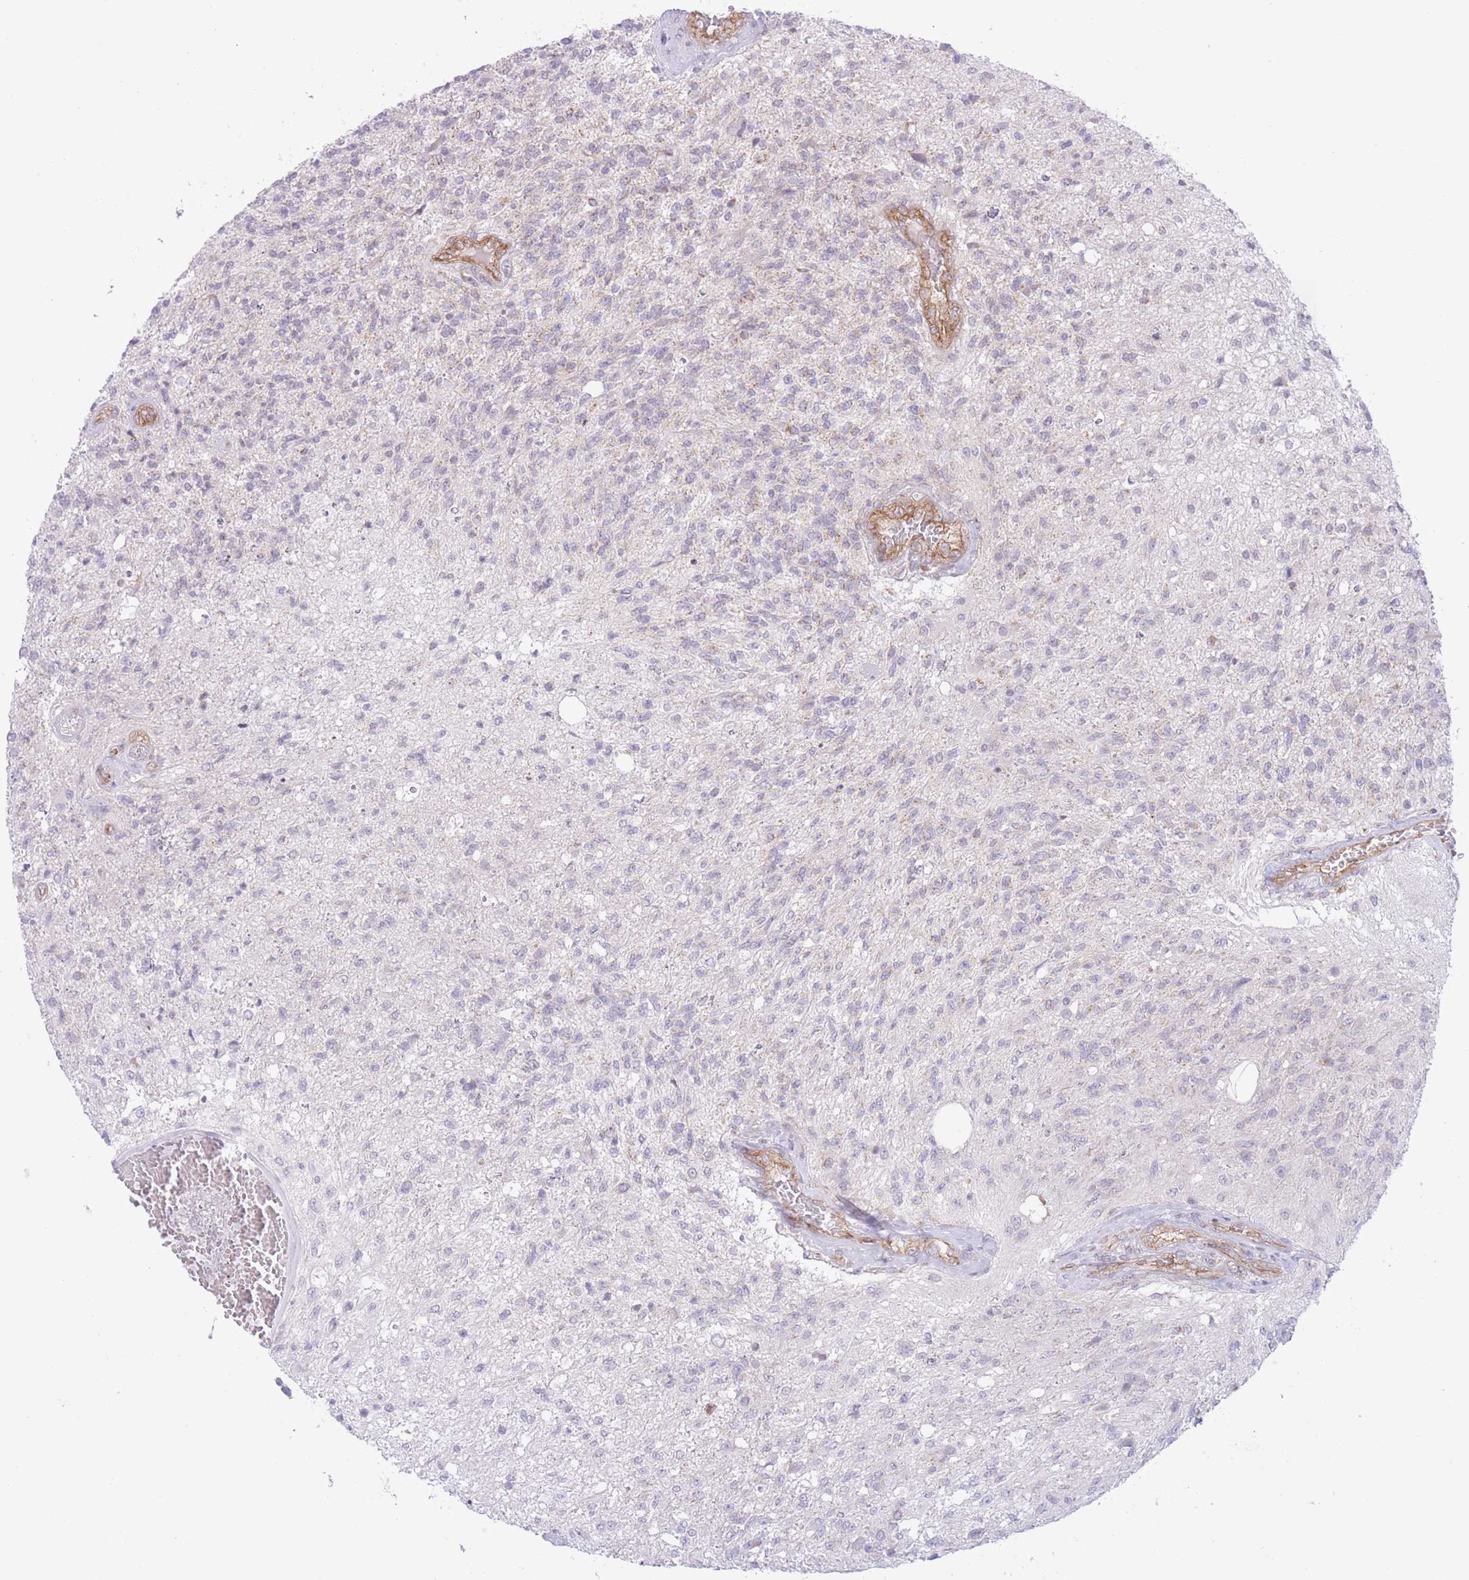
{"staining": {"intensity": "negative", "quantity": "none", "location": "none"}, "tissue": "glioma", "cell_type": "Tumor cells", "image_type": "cancer", "snomed": [{"axis": "morphology", "description": "Glioma, malignant, High grade"}, {"axis": "topography", "description": "Brain"}], "caption": "Immunohistochemistry (IHC) image of human glioma stained for a protein (brown), which reveals no positivity in tumor cells.", "gene": "MRPS31", "patient": {"sex": "male", "age": 56}}